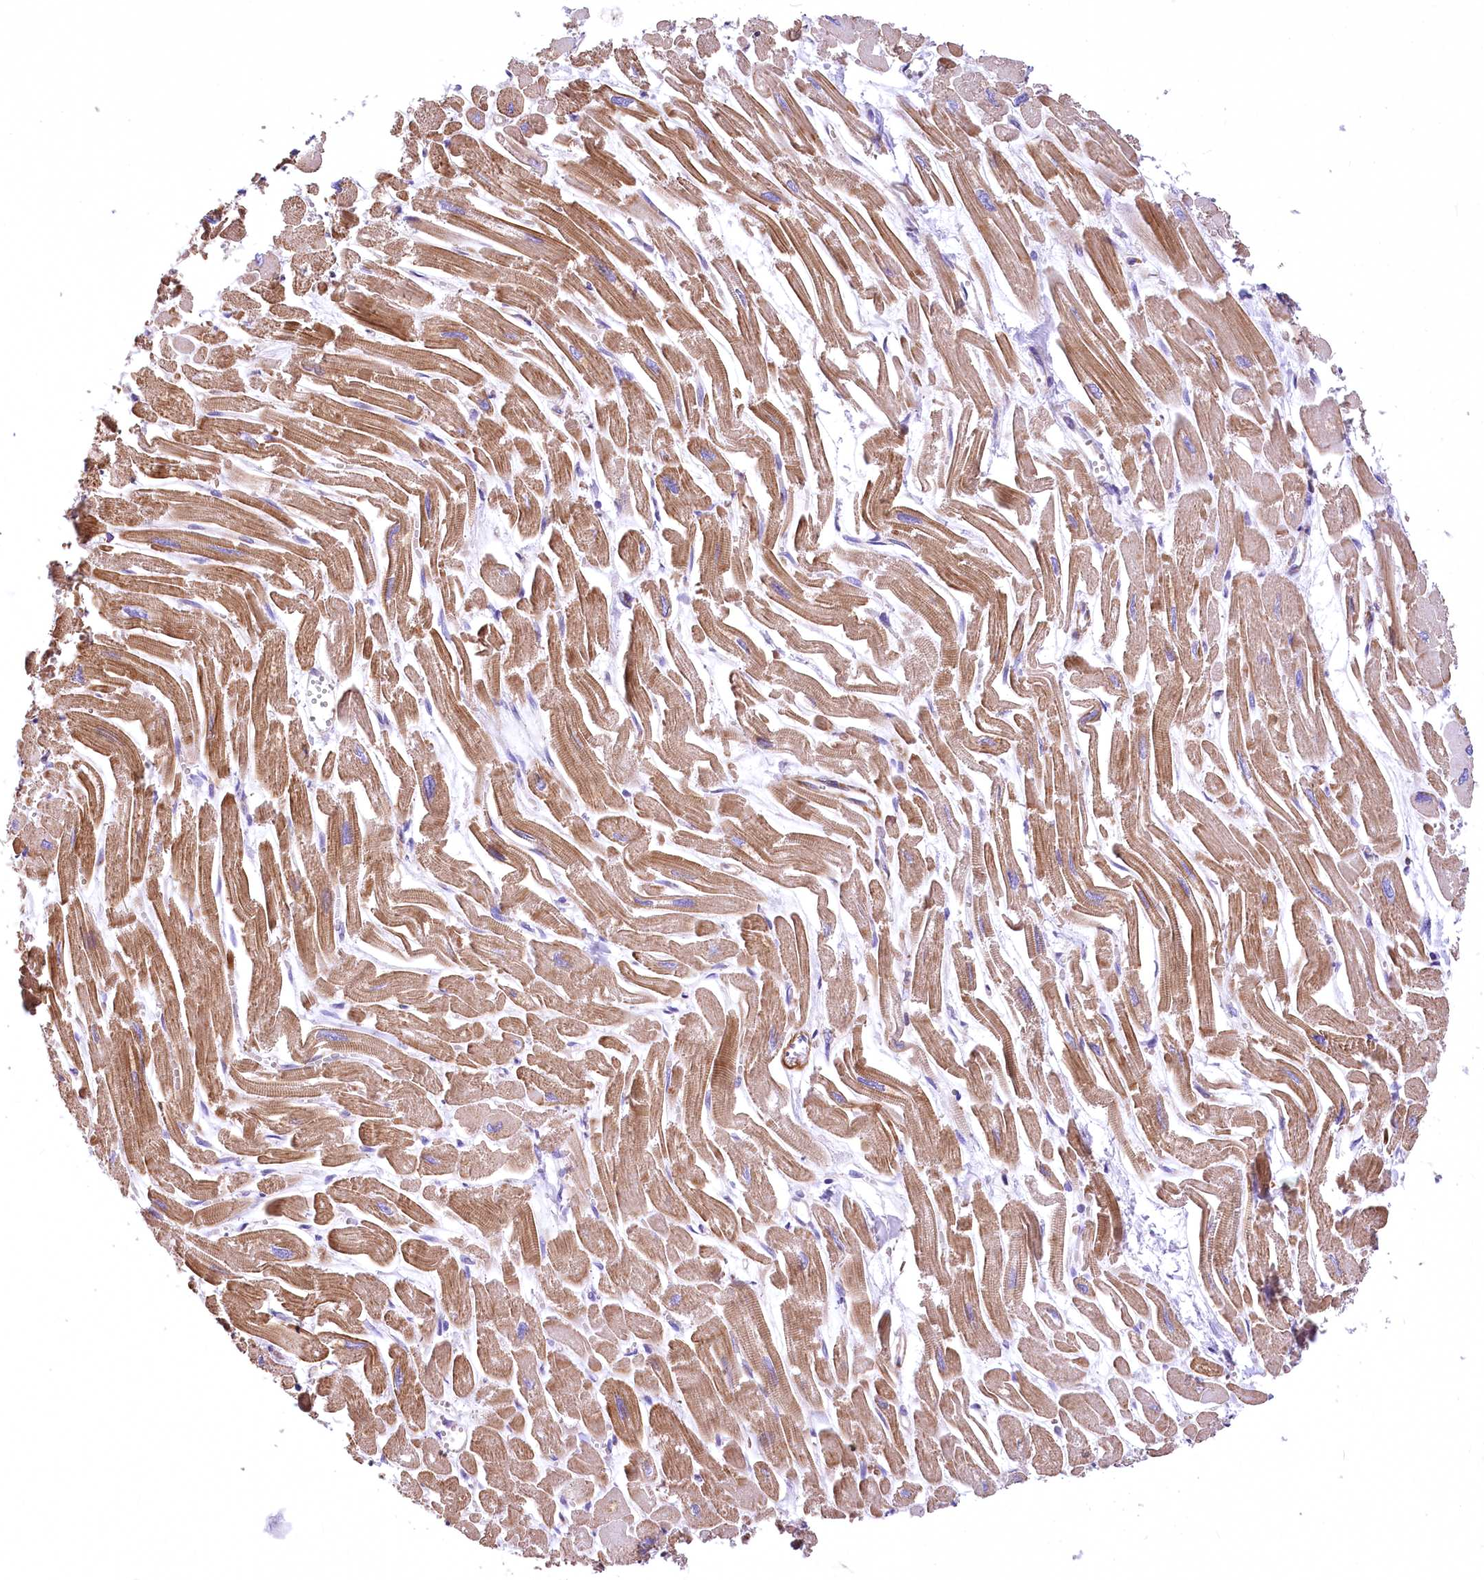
{"staining": {"intensity": "moderate", "quantity": ">75%", "location": "cytoplasmic/membranous"}, "tissue": "heart muscle", "cell_type": "Cardiomyocytes", "image_type": "normal", "snomed": [{"axis": "morphology", "description": "Normal tissue, NOS"}, {"axis": "topography", "description": "Heart"}], "caption": "Immunohistochemical staining of unremarkable human heart muscle shows >75% levels of moderate cytoplasmic/membranous protein expression in about >75% of cardiomyocytes.", "gene": "DPP3", "patient": {"sex": "male", "age": 54}}